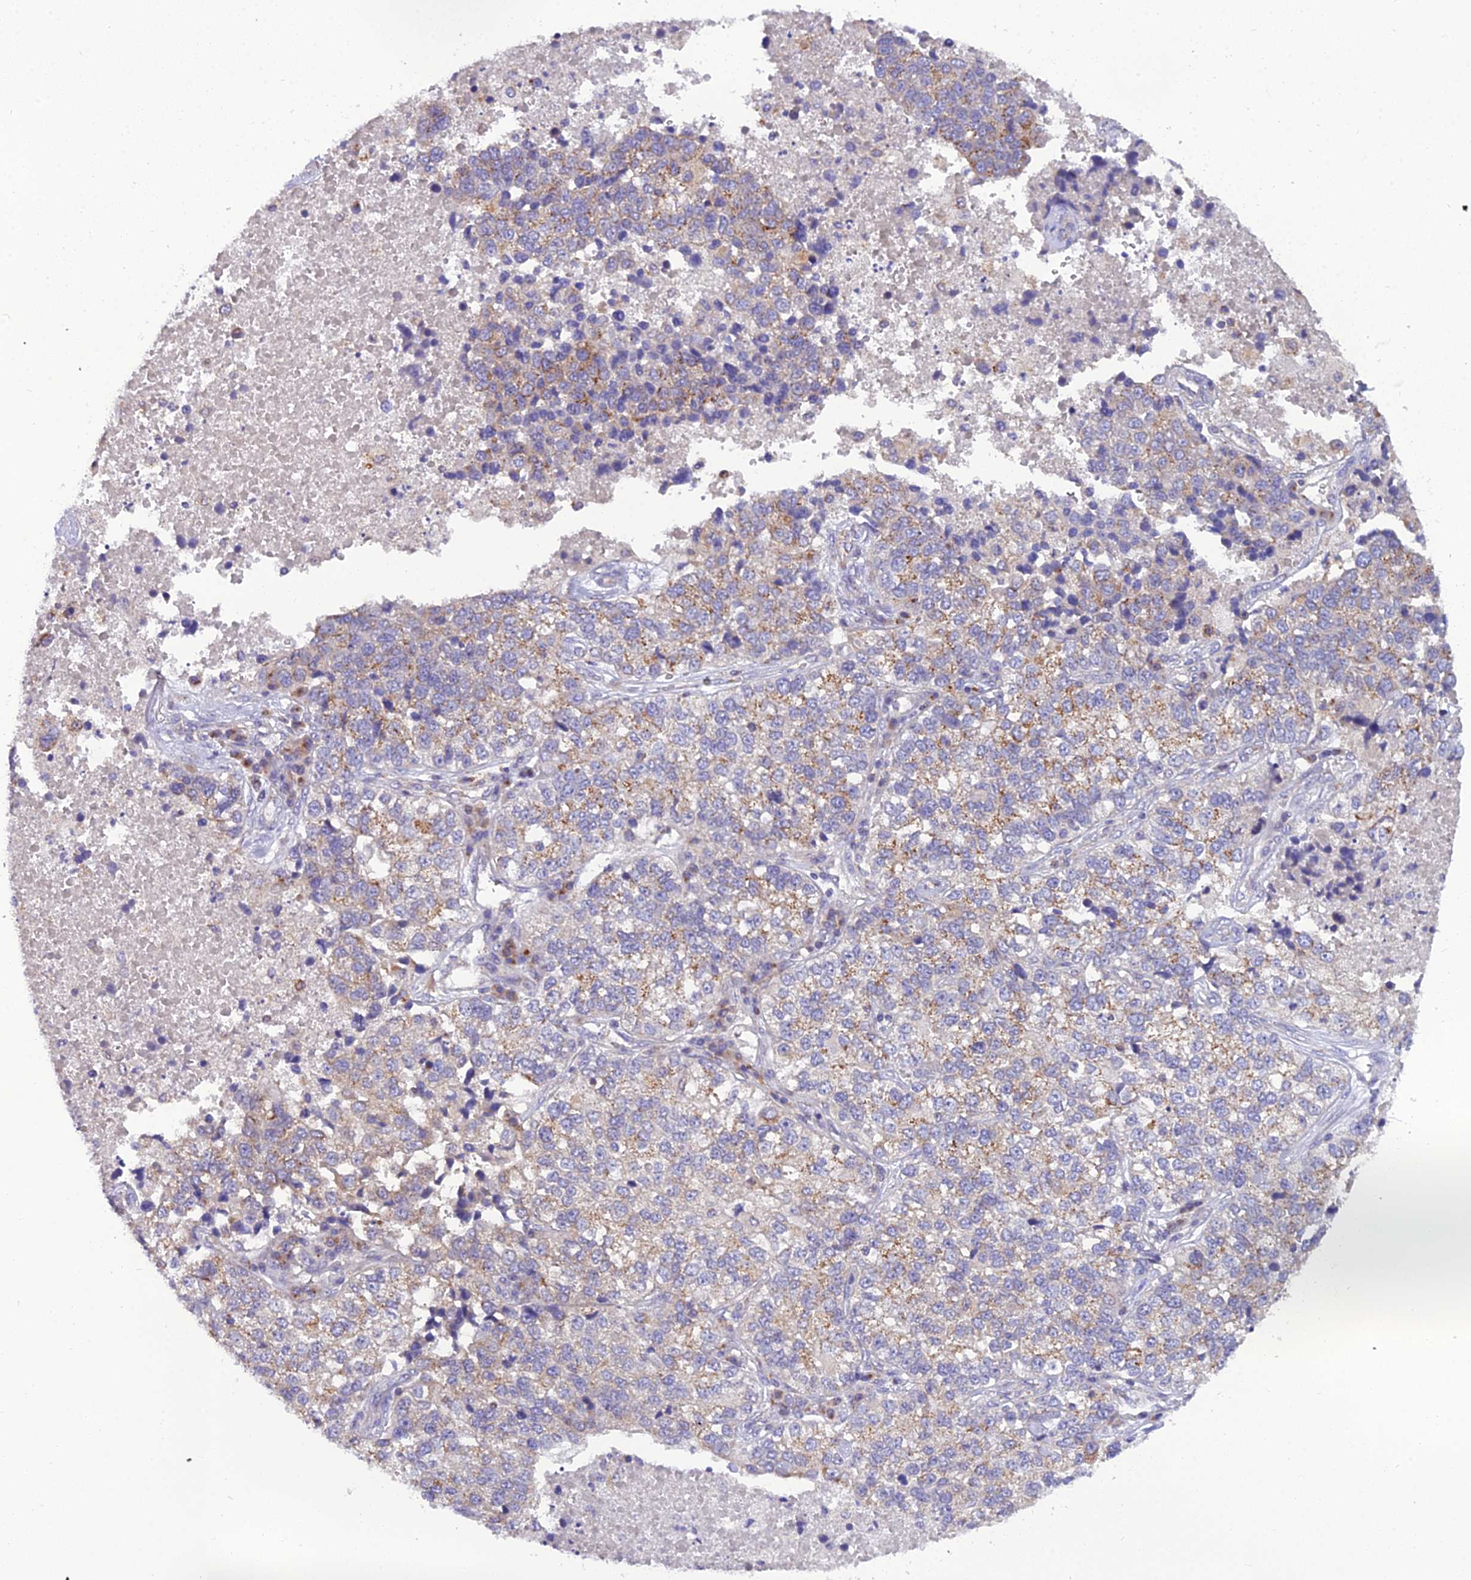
{"staining": {"intensity": "moderate", "quantity": "25%-75%", "location": "cytoplasmic/membranous"}, "tissue": "lung cancer", "cell_type": "Tumor cells", "image_type": "cancer", "snomed": [{"axis": "morphology", "description": "Adenocarcinoma, NOS"}, {"axis": "topography", "description": "Lung"}], "caption": "A brown stain highlights moderate cytoplasmic/membranous expression of a protein in lung cancer tumor cells. (DAB = brown stain, brightfield microscopy at high magnification).", "gene": "GOLPH3", "patient": {"sex": "male", "age": 49}}